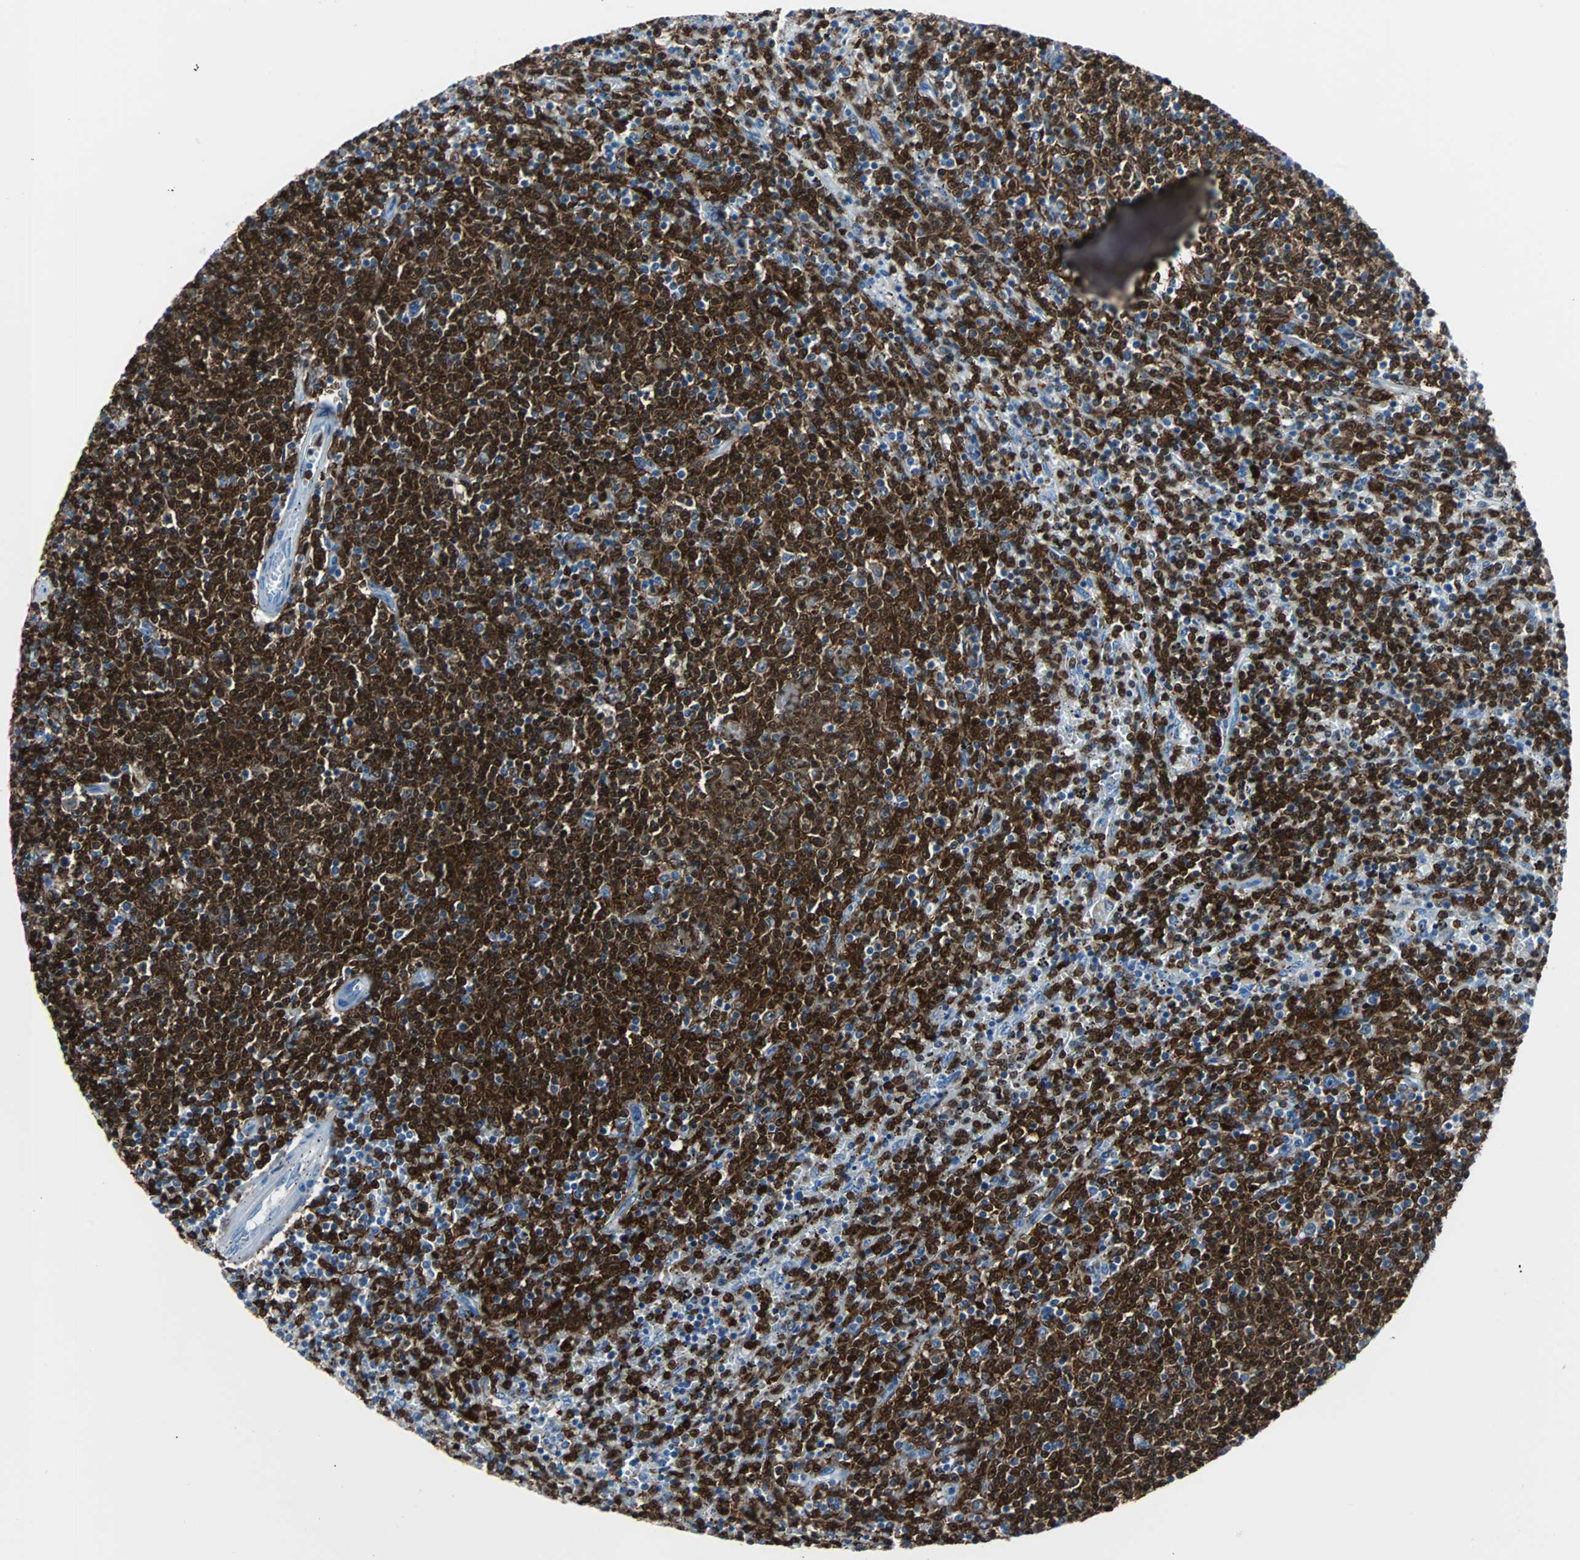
{"staining": {"intensity": "strong", "quantity": ">75%", "location": "cytoplasmic/membranous"}, "tissue": "lymphoma", "cell_type": "Tumor cells", "image_type": "cancer", "snomed": [{"axis": "morphology", "description": "Malignant lymphoma, non-Hodgkin's type, Low grade"}, {"axis": "topography", "description": "Spleen"}], "caption": "Protein staining by immunohistochemistry shows strong cytoplasmic/membranous positivity in approximately >75% of tumor cells in lymphoma. The staining was performed using DAB to visualize the protein expression in brown, while the nuclei were stained in blue with hematoxylin (Magnification: 20x).", "gene": "SYK", "patient": {"sex": "female", "age": 50}}